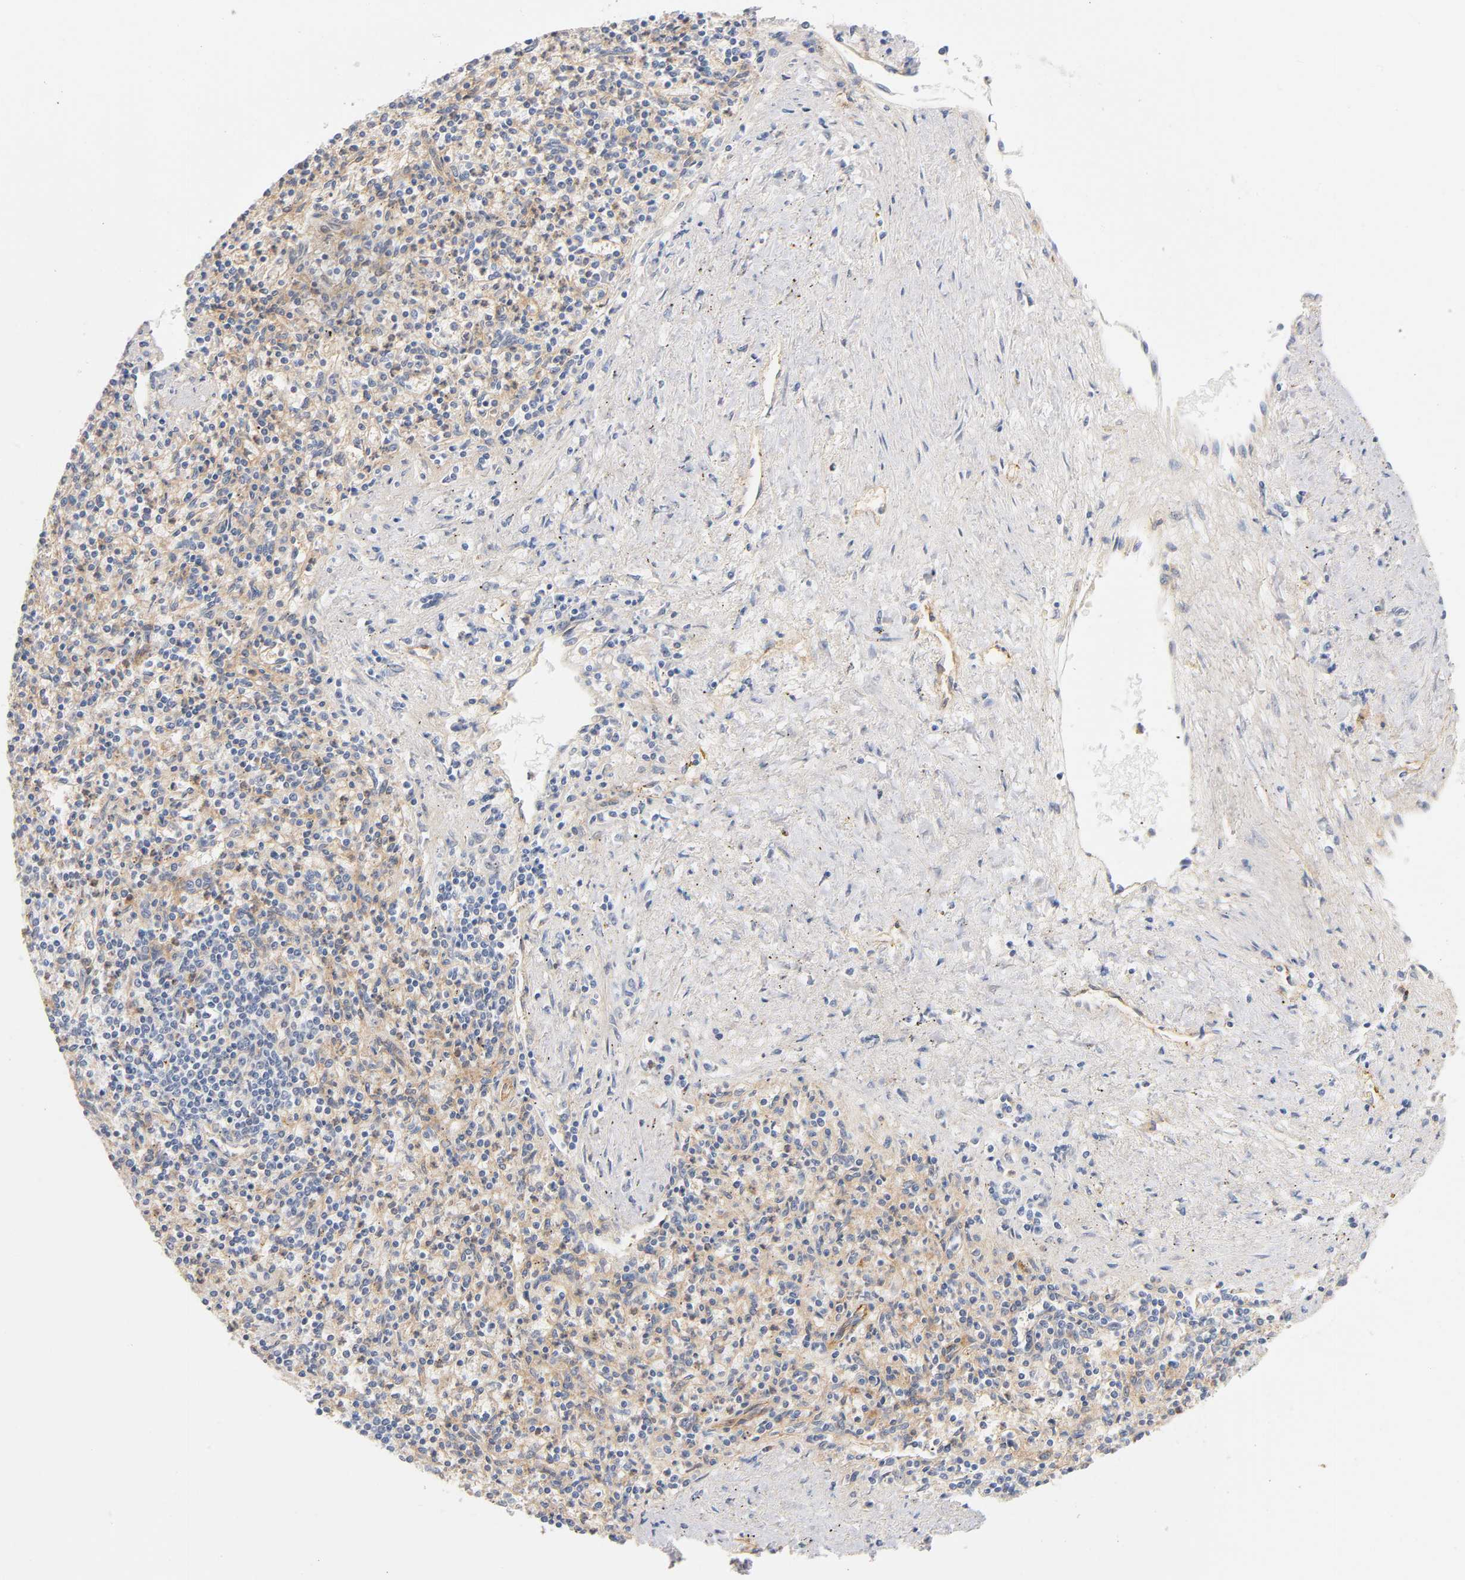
{"staining": {"intensity": "moderate", "quantity": ">75%", "location": "cytoplasmic/membranous"}, "tissue": "spleen", "cell_type": "Cells in red pulp", "image_type": "normal", "snomed": [{"axis": "morphology", "description": "Normal tissue, NOS"}, {"axis": "topography", "description": "Spleen"}], "caption": "Unremarkable spleen displays moderate cytoplasmic/membranous positivity in about >75% of cells in red pulp (Stains: DAB in brown, nuclei in blue, Microscopy: brightfield microscopy at high magnification)..", "gene": "PLD1", "patient": {"sex": "male", "age": 72}}